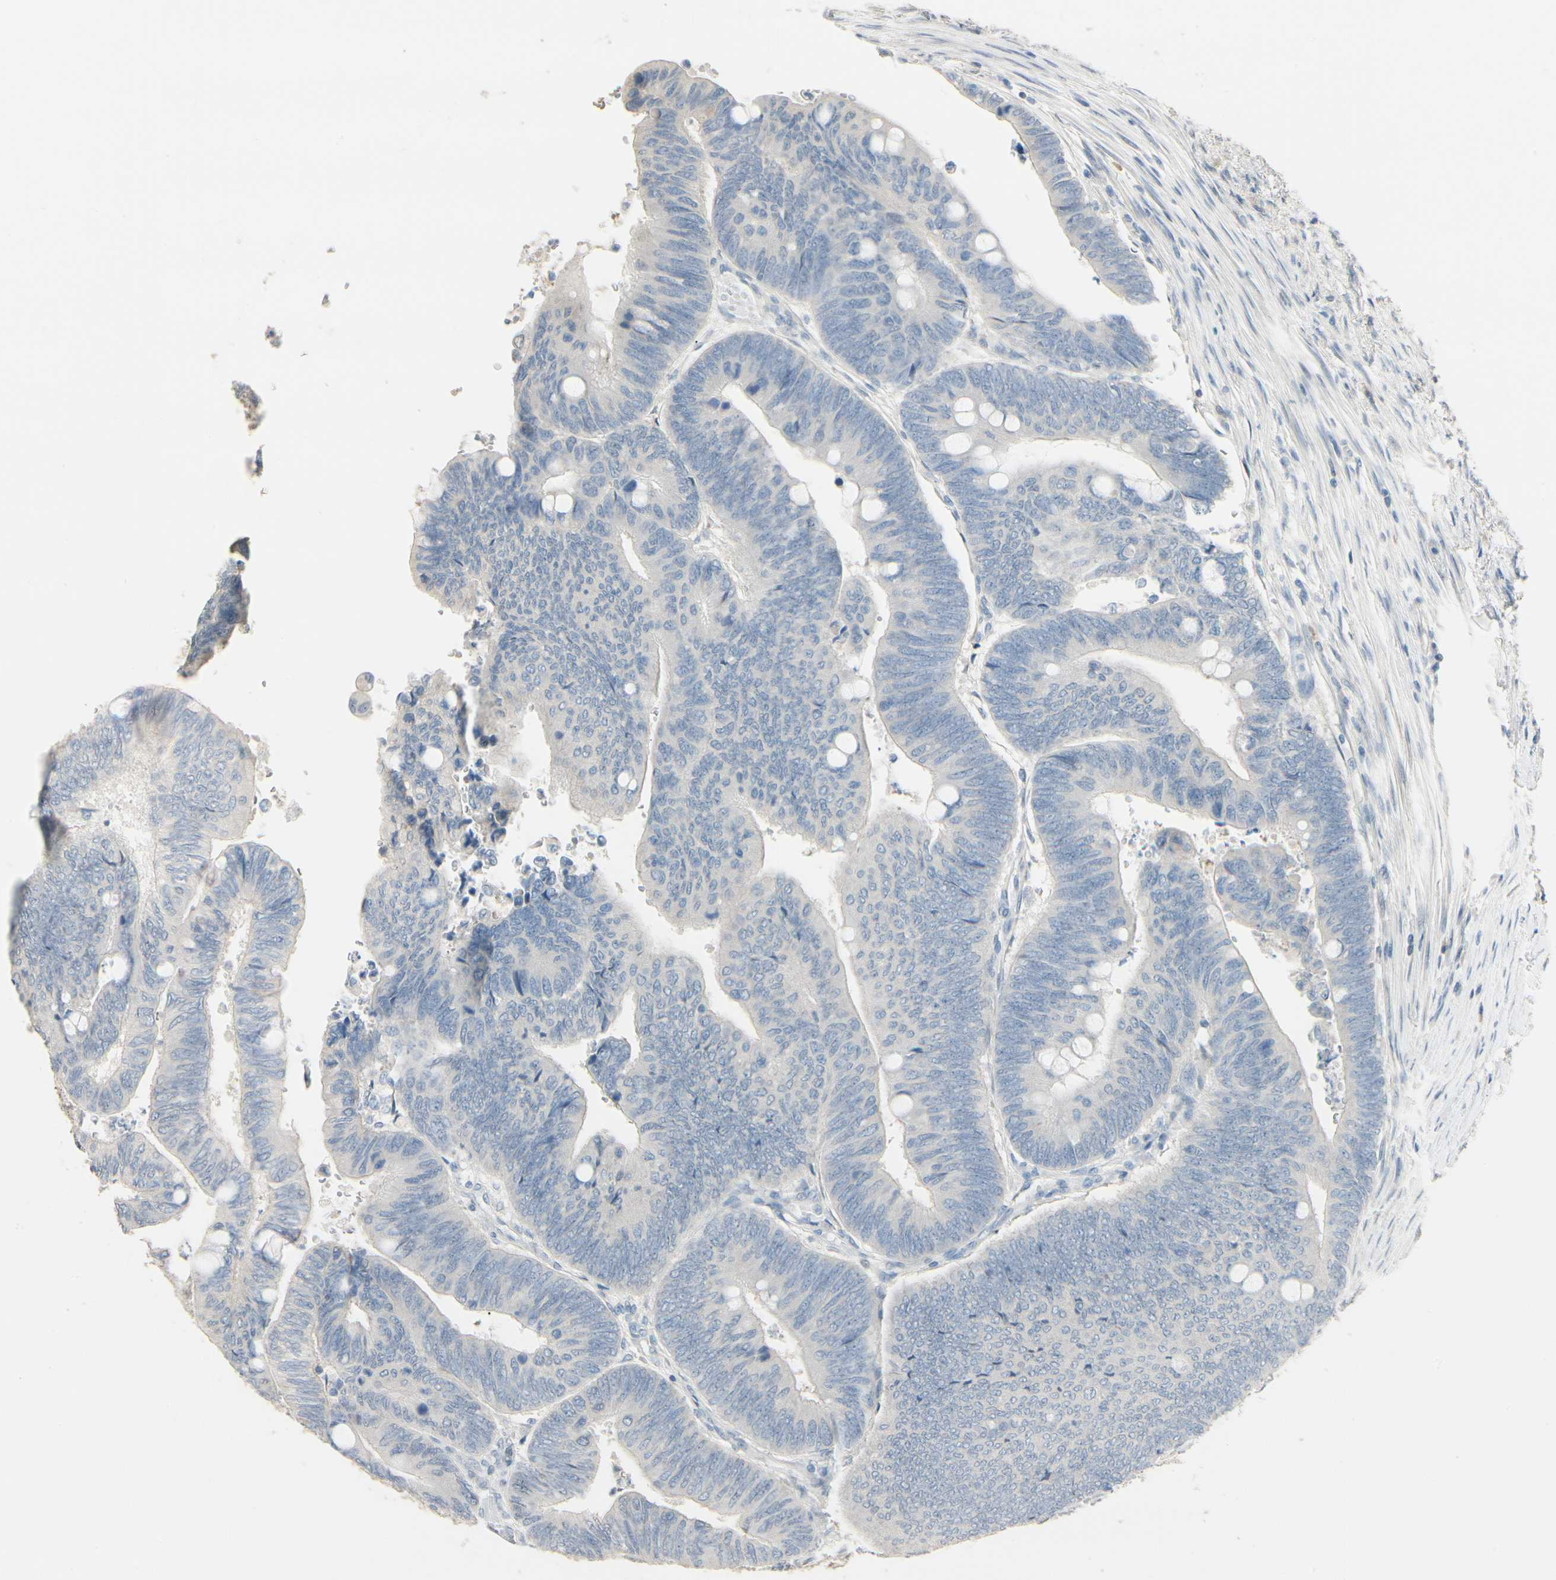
{"staining": {"intensity": "negative", "quantity": "none", "location": "none"}, "tissue": "colorectal cancer", "cell_type": "Tumor cells", "image_type": "cancer", "snomed": [{"axis": "morphology", "description": "Normal tissue, NOS"}, {"axis": "morphology", "description": "Adenocarcinoma, NOS"}, {"axis": "topography", "description": "Rectum"}, {"axis": "topography", "description": "Peripheral nerve tissue"}], "caption": "IHC image of neoplastic tissue: colorectal adenocarcinoma stained with DAB shows no significant protein staining in tumor cells.", "gene": "GNE", "patient": {"sex": "male", "age": 92}}